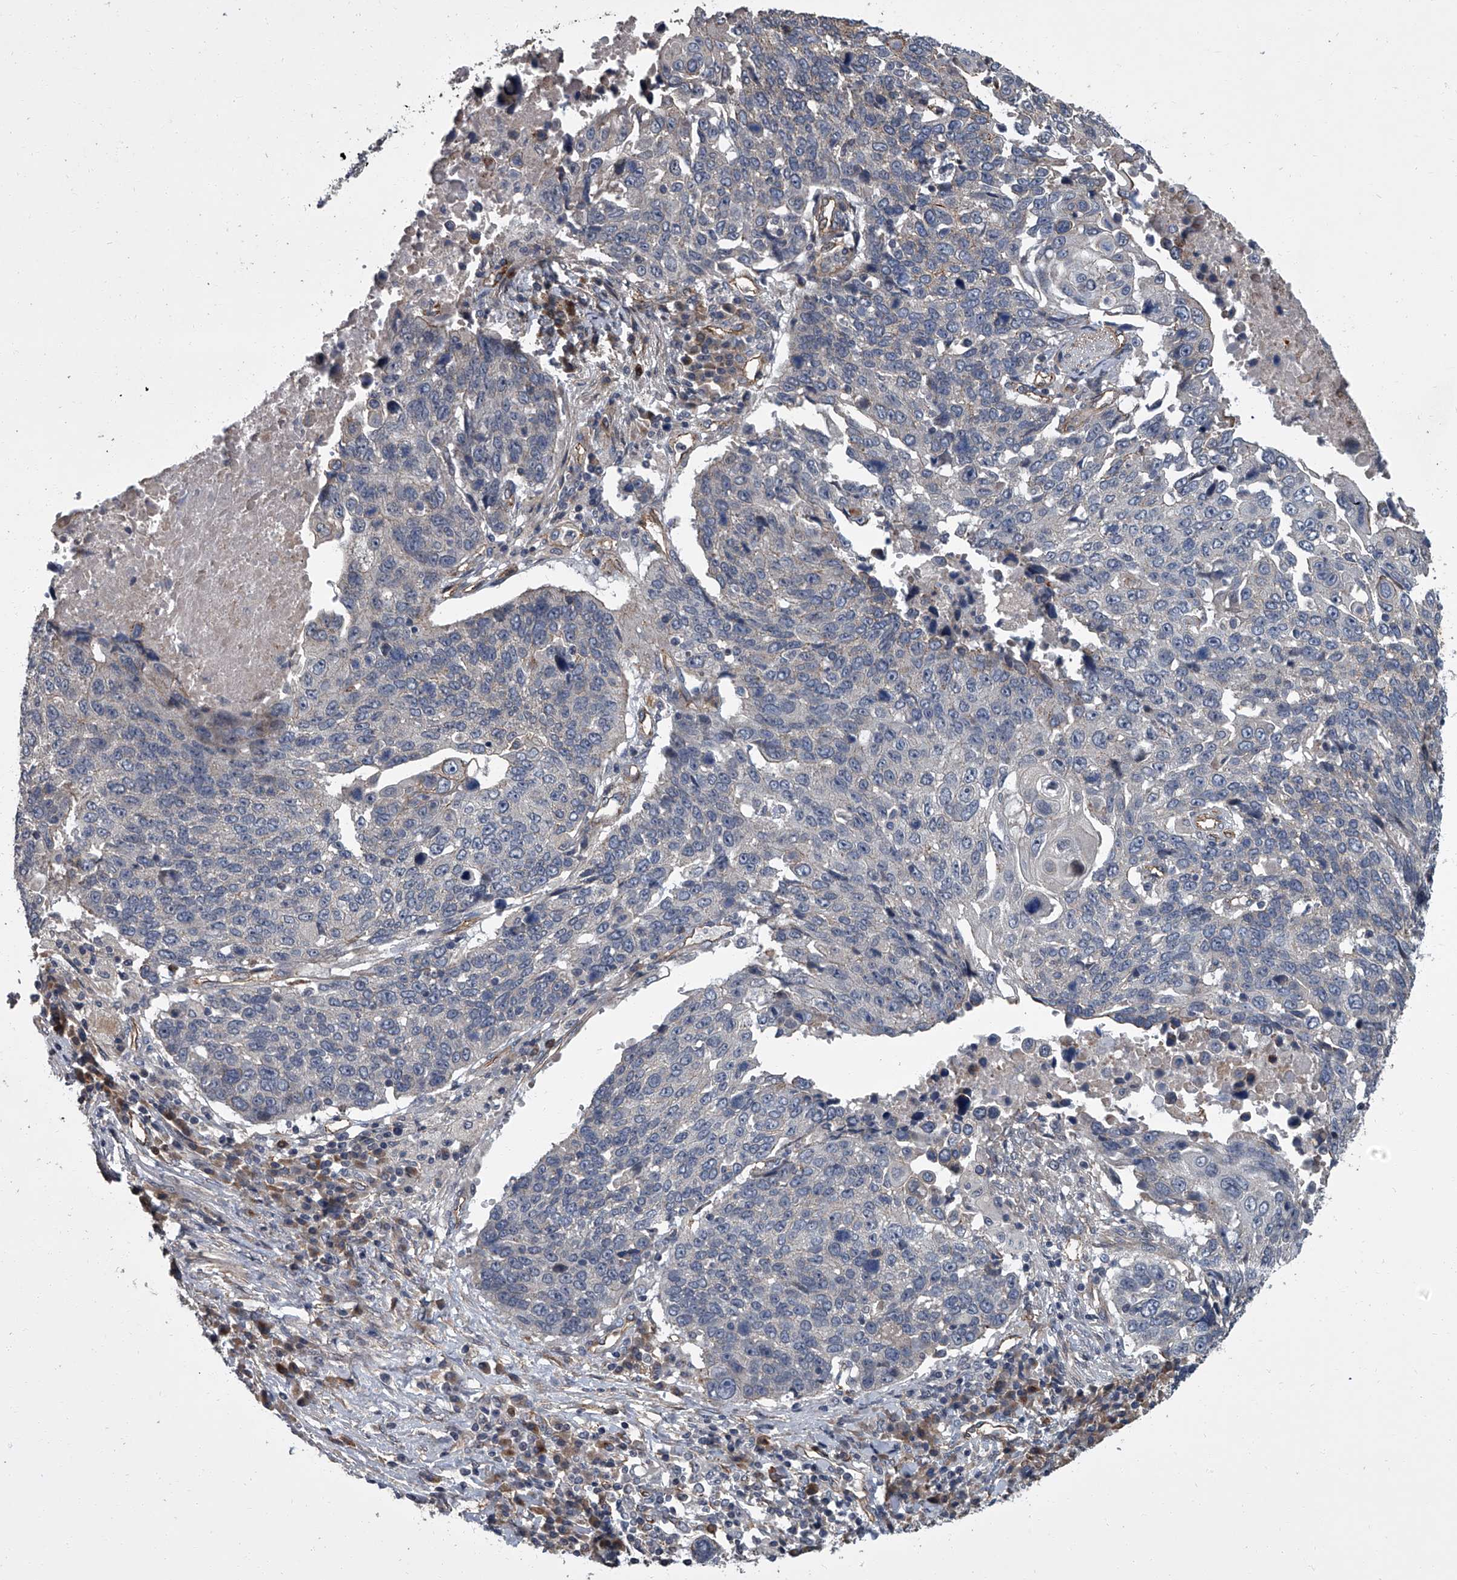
{"staining": {"intensity": "negative", "quantity": "none", "location": "none"}, "tissue": "lung cancer", "cell_type": "Tumor cells", "image_type": "cancer", "snomed": [{"axis": "morphology", "description": "Squamous cell carcinoma, NOS"}, {"axis": "topography", "description": "Lung"}], "caption": "Histopathology image shows no protein expression in tumor cells of lung squamous cell carcinoma tissue.", "gene": "SIRT4", "patient": {"sex": "male", "age": 66}}